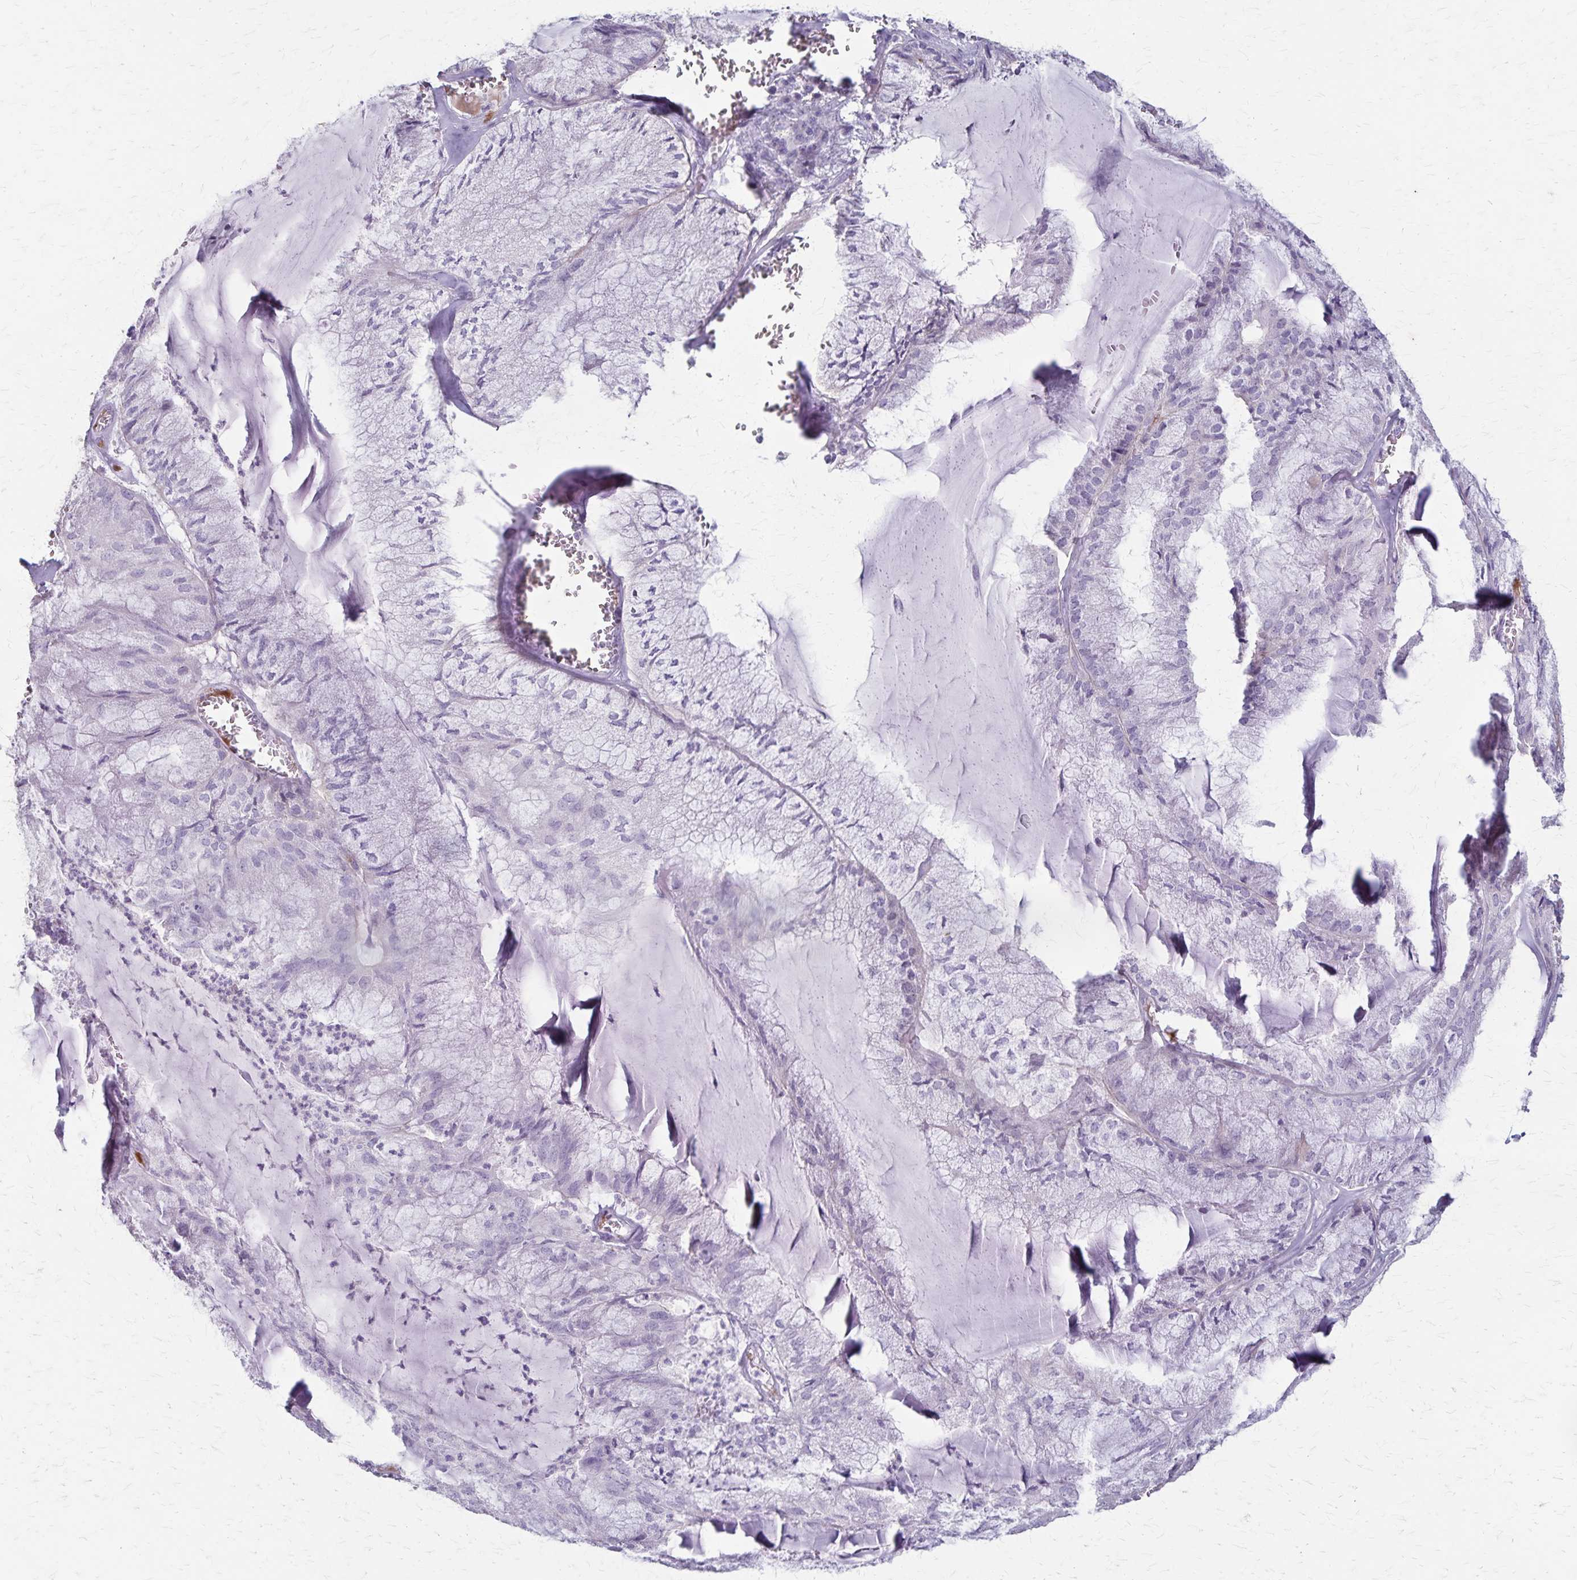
{"staining": {"intensity": "negative", "quantity": "none", "location": "none"}, "tissue": "endometrial cancer", "cell_type": "Tumor cells", "image_type": "cancer", "snomed": [{"axis": "morphology", "description": "Carcinoma, NOS"}, {"axis": "topography", "description": "Endometrium"}], "caption": "Histopathology image shows no significant protein positivity in tumor cells of carcinoma (endometrial).", "gene": "RASL10B", "patient": {"sex": "female", "age": 62}}